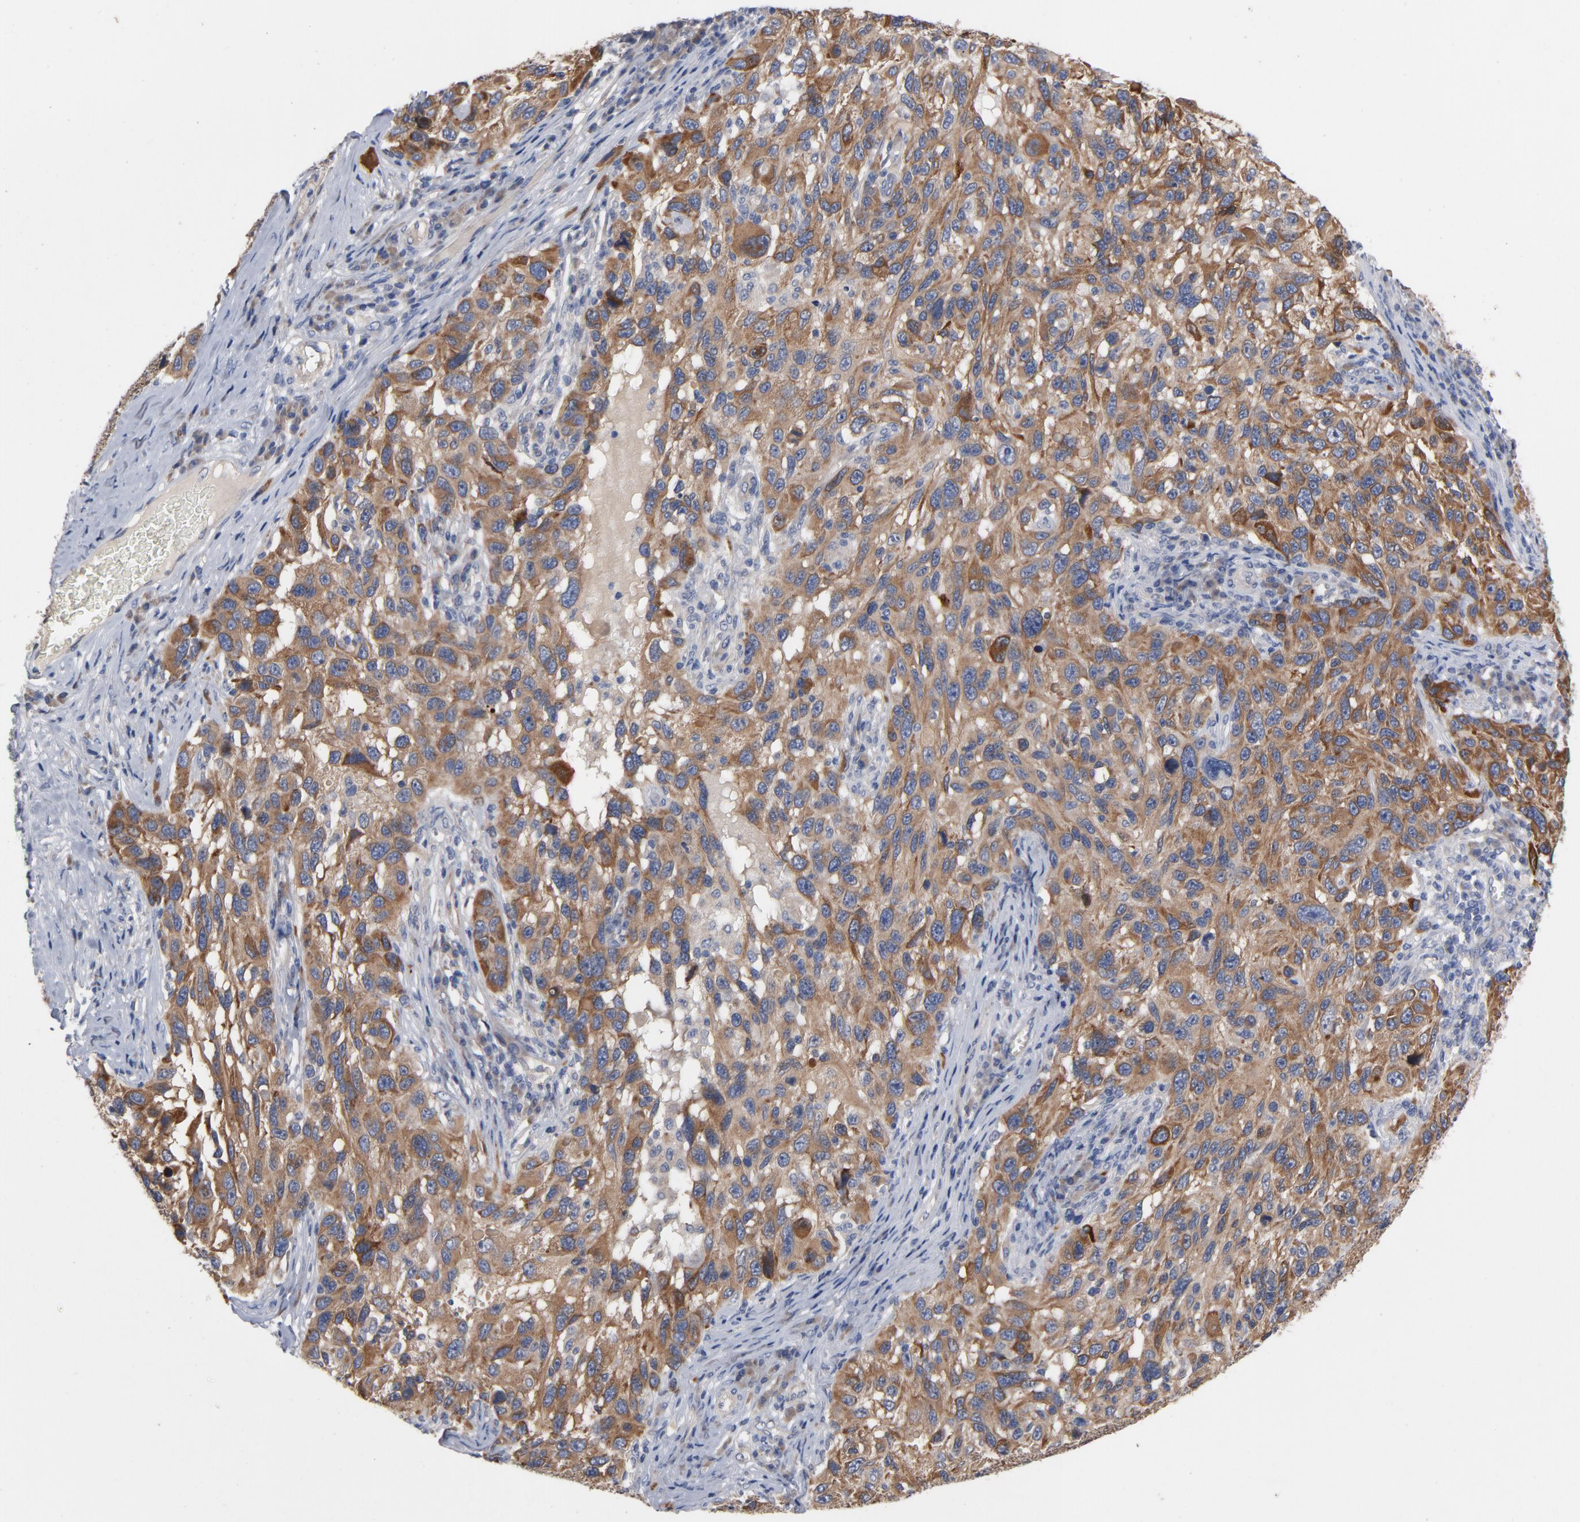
{"staining": {"intensity": "strong", "quantity": ">75%", "location": "cytoplasmic/membranous"}, "tissue": "melanoma", "cell_type": "Tumor cells", "image_type": "cancer", "snomed": [{"axis": "morphology", "description": "Malignant melanoma, NOS"}, {"axis": "topography", "description": "Skin"}], "caption": "Immunohistochemistry of melanoma shows high levels of strong cytoplasmic/membranous staining in about >75% of tumor cells.", "gene": "CCDC134", "patient": {"sex": "male", "age": 53}}